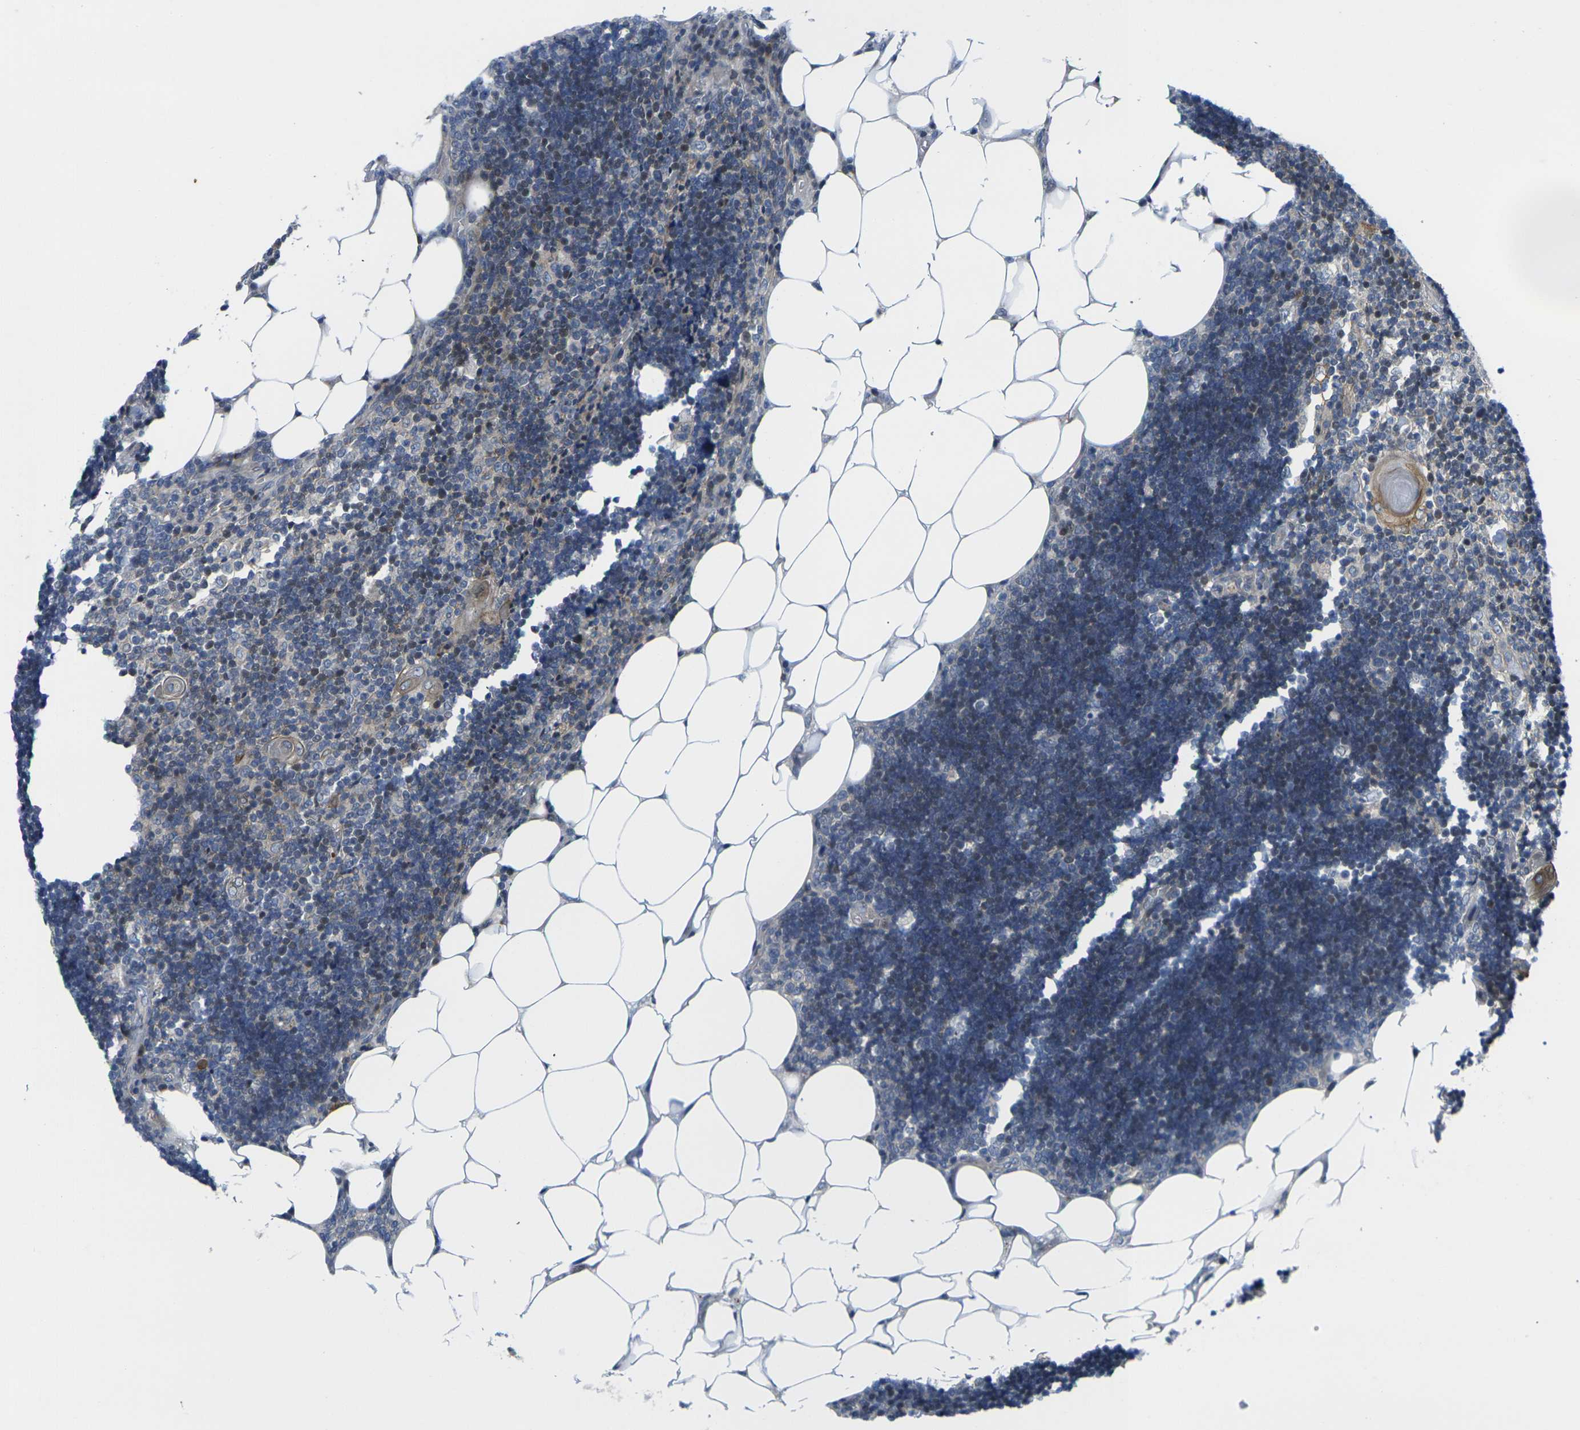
{"staining": {"intensity": "moderate", "quantity": "25%-75%", "location": "cytoplasmic/membranous"}, "tissue": "lymph node", "cell_type": "Germinal center cells", "image_type": "normal", "snomed": [{"axis": "morphology", "description": "Normal tissue, NOS"}, {"axis": "topography", "description": "Lymph node"}], "caption": "Protein expression analysis of normal lymph node shows moderate cytoplasmic/membranous staining in about 25%-75% of germinal center cells. The staining is performed using DAB (3,3'-diaminobenzidine) brown chromogen to label protein expression. The nuclei are counter-stained blue using hematoxylin.", "gene": "ROBO2", "patient": {"sex": "male", "age": 33}}